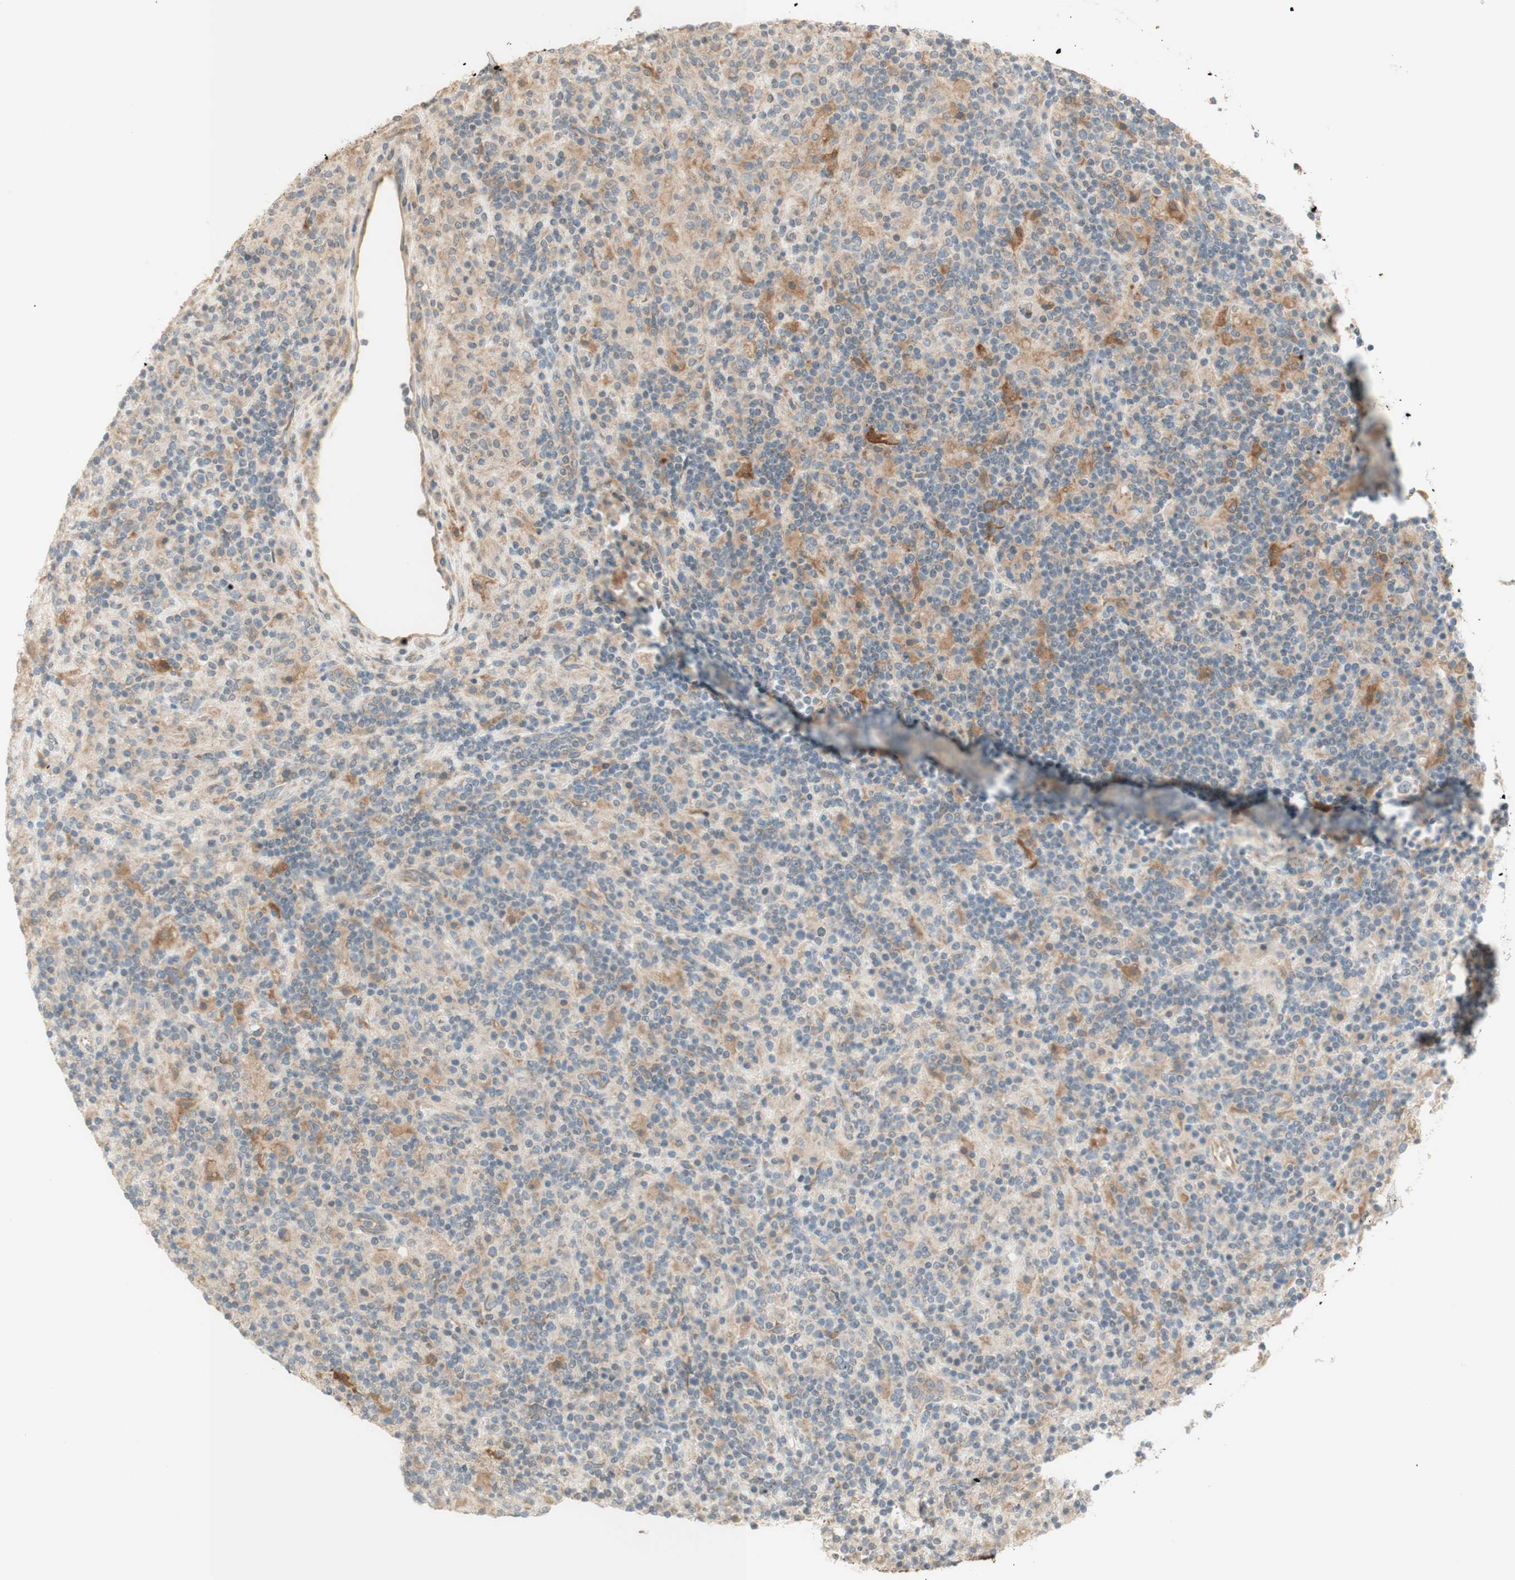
{"staining": {"intensity": "moderate", "quantity": ">75%", "location": "cytoplasmic/membranous"}, "tissue": "lymphoma", "cell_type": "Tumor cells", "image_type": "cancer", "snomed": [{"axis": "morphology", "description": "Hodgkin's disease, NOS"}, {"axis": "topography", "description": "Lymph node"}], "caption": "This photomicrograph exhibits immunohistochemistry (IHC) staining of human lymphoma, with medium moderate cytoplasmic/membranous positivity in about >75% of tumor cells.", "gene": "CLCN2", "patient": {"sex": "male", "age": 70}}